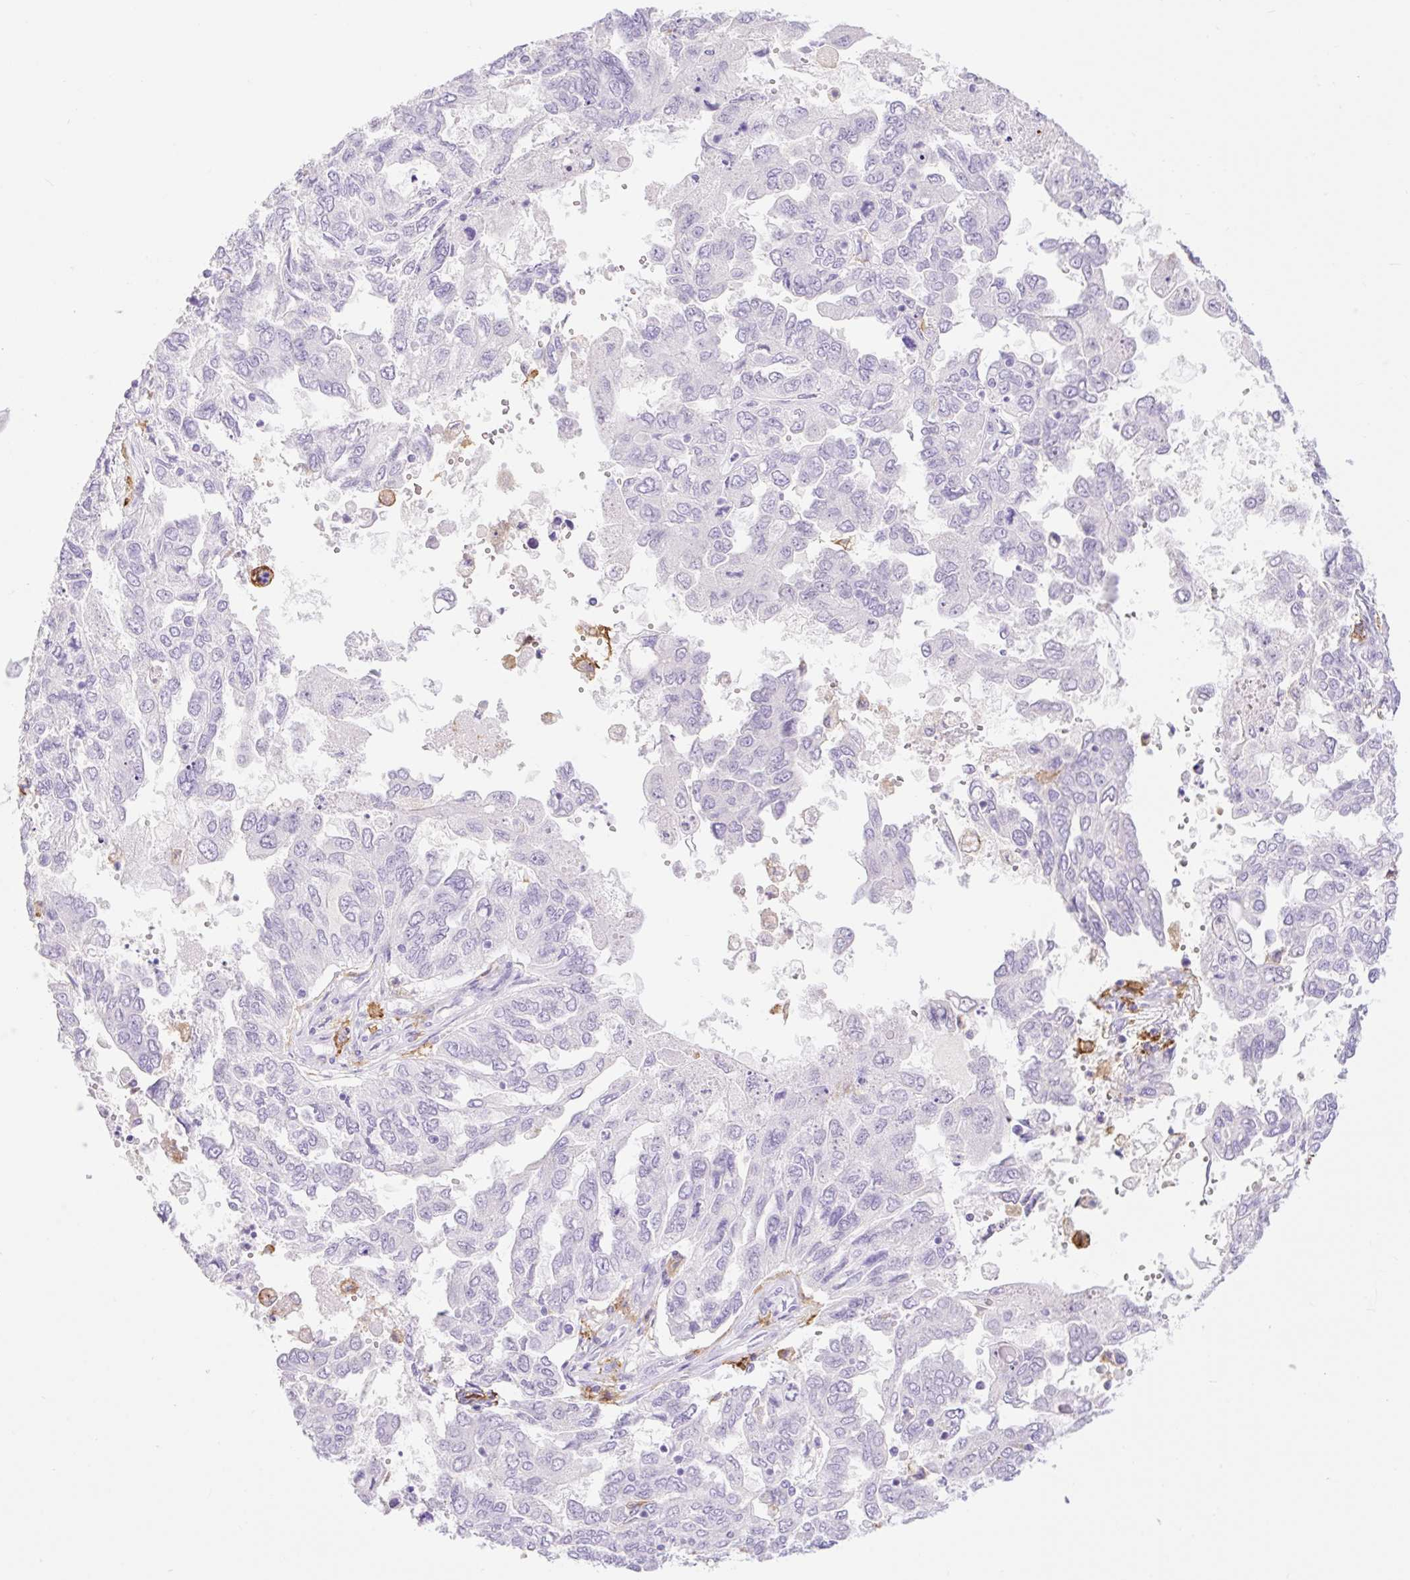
{"staining": {"intensity": "negative", "quantity": "none", "location": "none"}, "tissue": "ovarian cancer", "cell_type": "Tumor cells", "image_type": "cancer", "snomed": [{"axis": "morphology", "description": "Cystadenocarcinoma, serous, NOS"}, {"axis": "topography", "description": "Ovary"}], "caption": "Immunohistochemistry (IHC) image of neoplastic tissue: human serous cystadenocarcinoma (ovarian) stained with DAB shows no significant protein expression in tumor cells.", "gene": "SIGLEC1", "patient": {"sex": "female", "age": 53}}